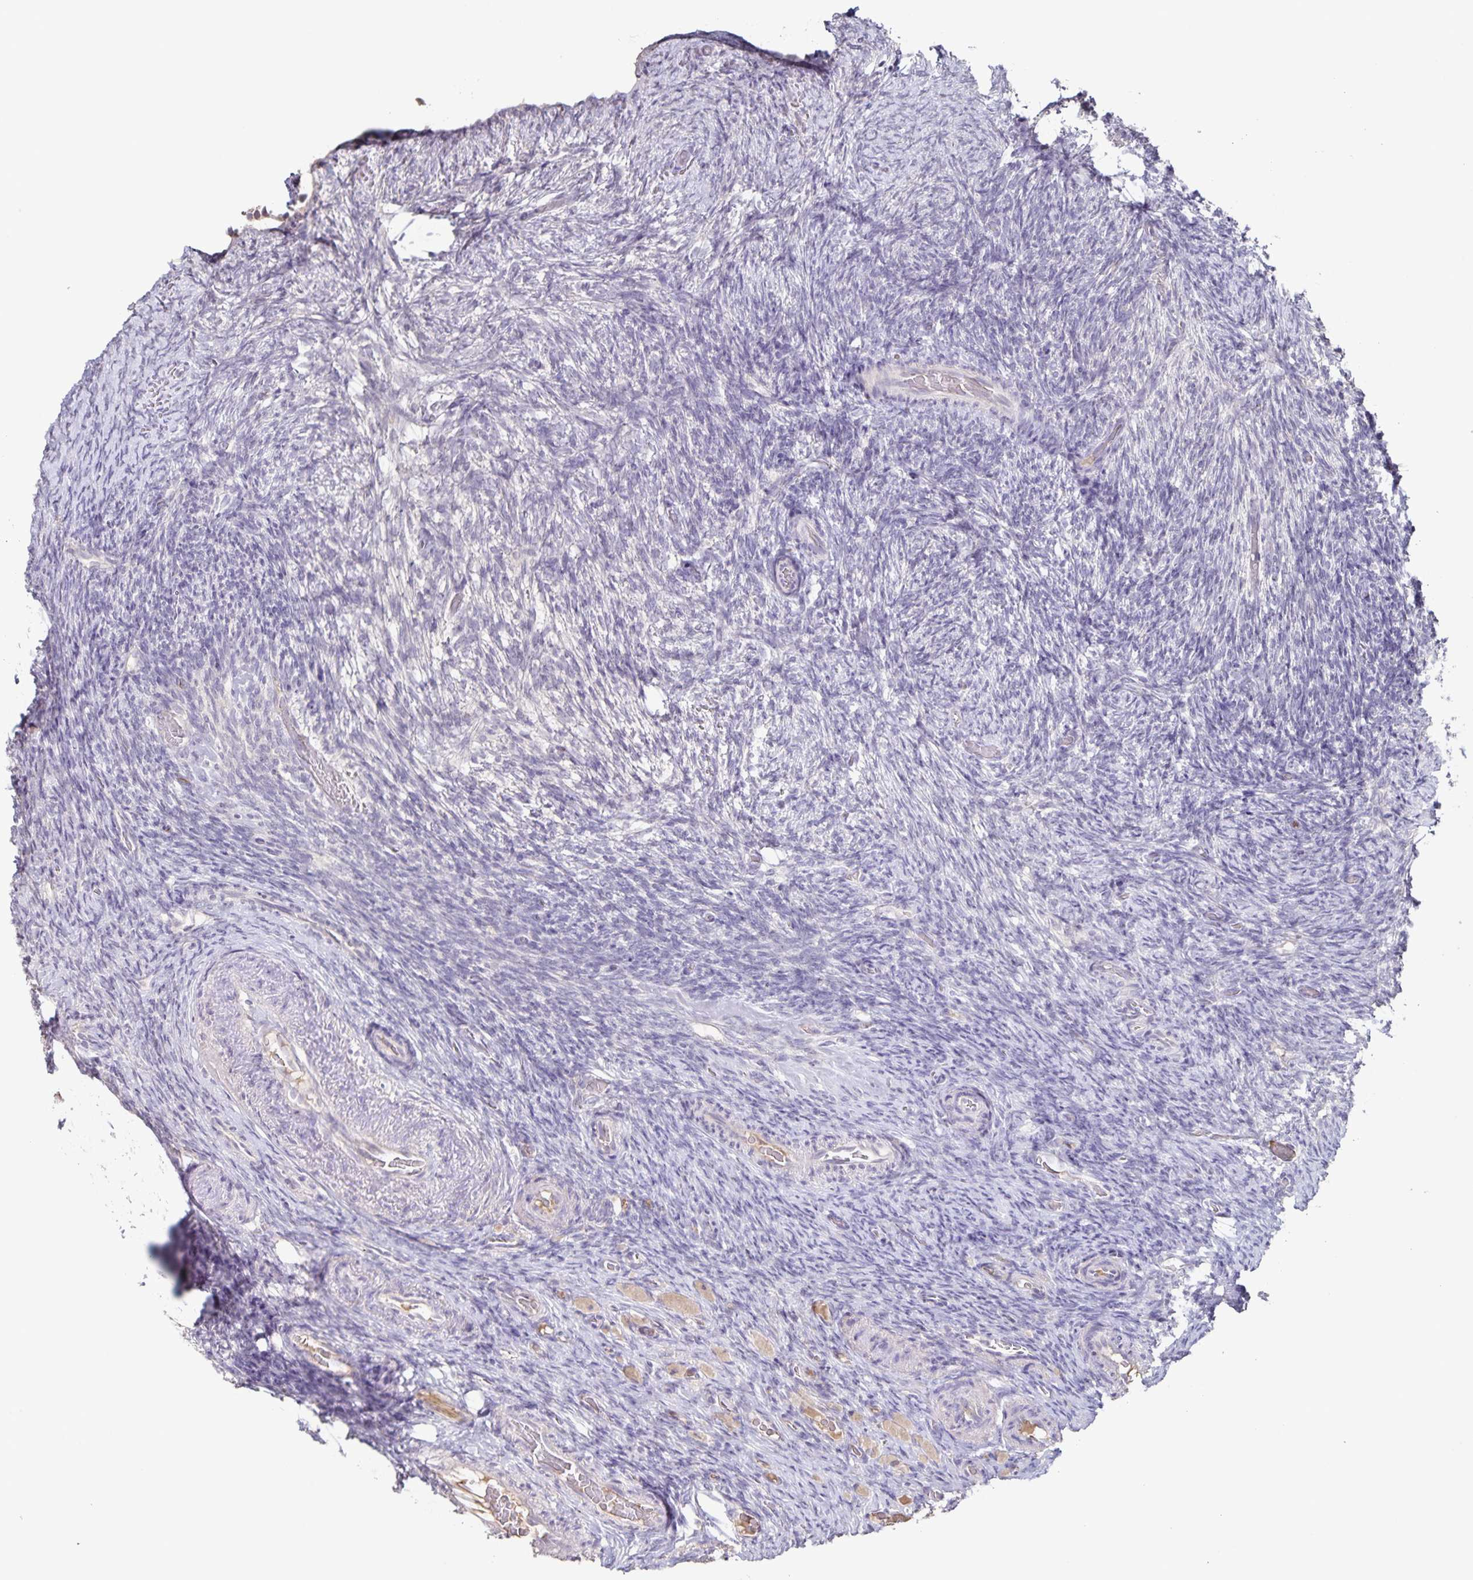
{"staining": {"intensity": "negative", "quantity": "none", "location": "none"}, "tissue": "ovary", "cell_type": "Follicle cells", "image_type": "normal", "snomed": [{"axis": "morphology", "description": "Normal tissue, NOS"}, {"axis": "topography", "description": "Ovary"}], "caption": "DAB (3,3'-diaminobenzidine) immunohistochemical staining of normal ovary reveals no significant positivity in follicle cells. (Brightfield microscopy of DAB IHC at high magnification).", "gene": "INSL5", "patient": {"sex": "female", "age": 34}}